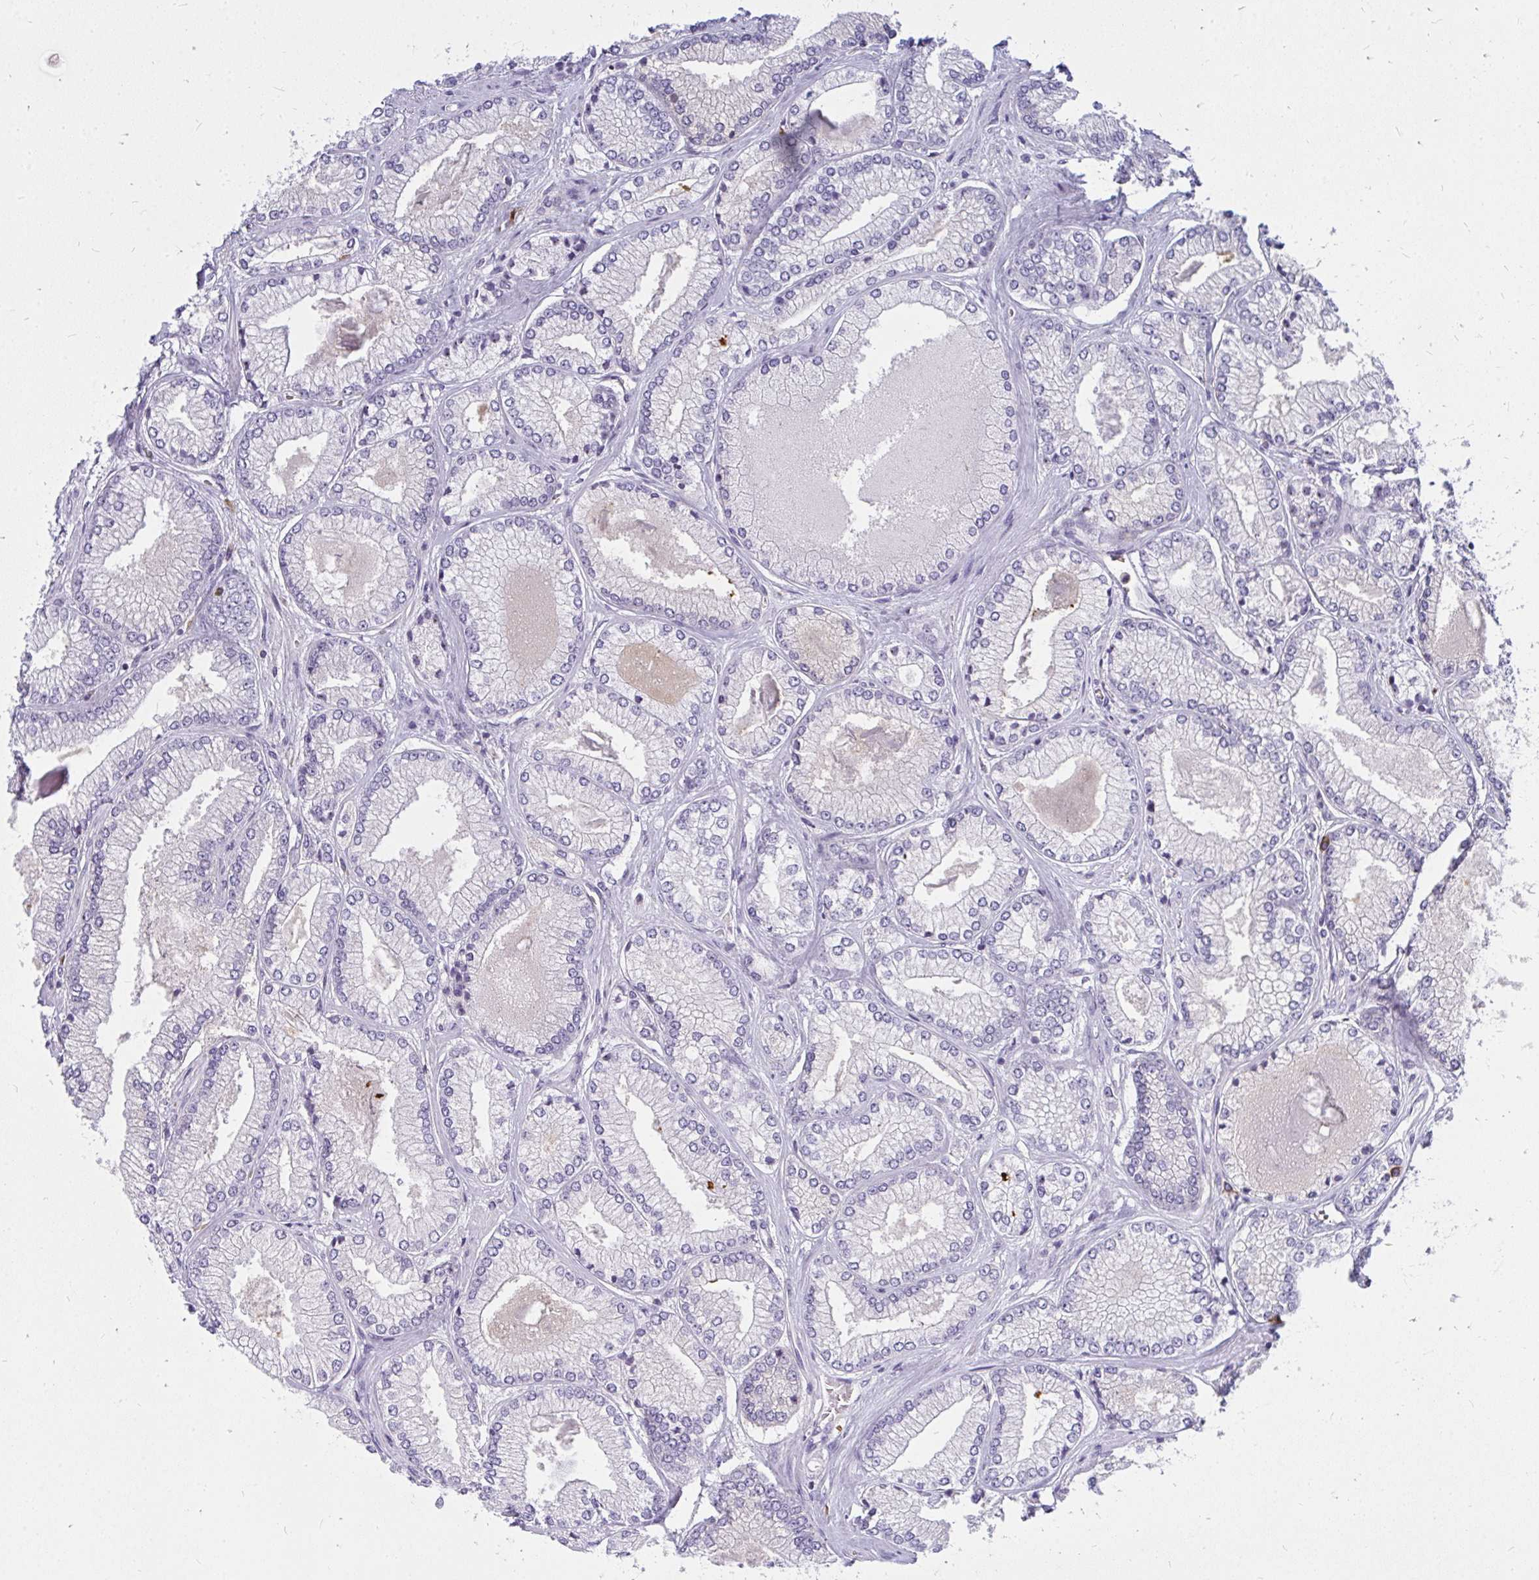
{"staining": {"intensity": "negative", "quantity": "none", "location": "none"}, "tissue": "prostate cancer", "cell_type": "Tumor cells", "image_type": "cancer", "snomed": [{"axis": "morphology", "description": "Adenocarcinoma, Low grade"}, {"axis": "topography", "description": "Prostate"}], "caption": "Tumor cells are negative for brown protein staining in prostate cancer.", "gene": "FAM9A", "patient": {"sex": "male", "age": 67}}